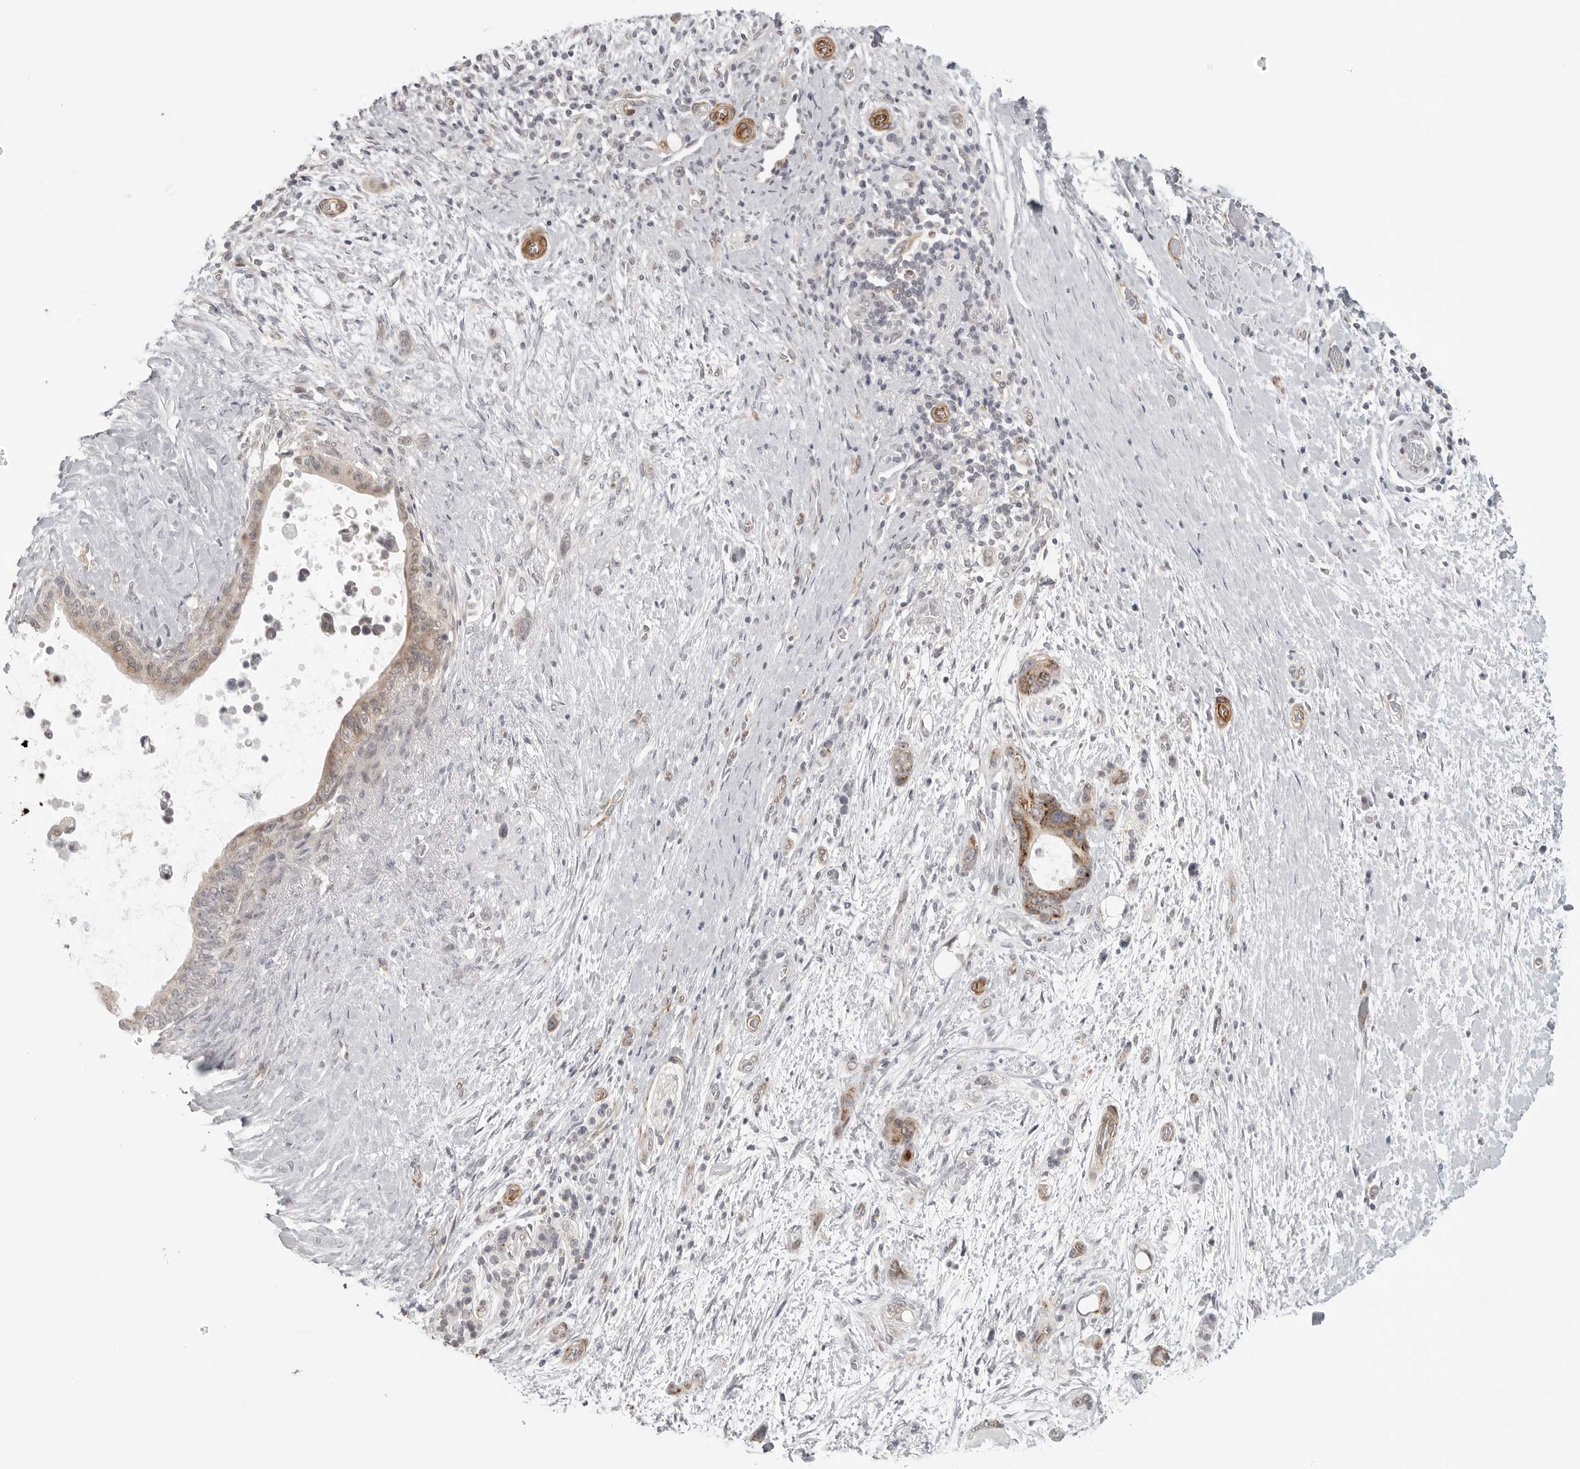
{"staining": {"intensity": "moderate", "quantity": ">75%", "location": "cytoplasmic/membranous"}, "tissue": "pancreatic cancer", "cell_type": "Tumor cells", "image_type": "cancer", "snomed": [{"axis": "morphology", "description": "Adenocarcinoma, NOS"}, {"axis": "topography", "description": "Pancreas"}], "caption": "Immunohistochemical staining of pancreatic cancer displays medium levels of moderate cytoplasmic/membranous positivity in about >75% of tumor cells.", "gene": "TUT4", "patient": {"sex": "female", "age": 72}}